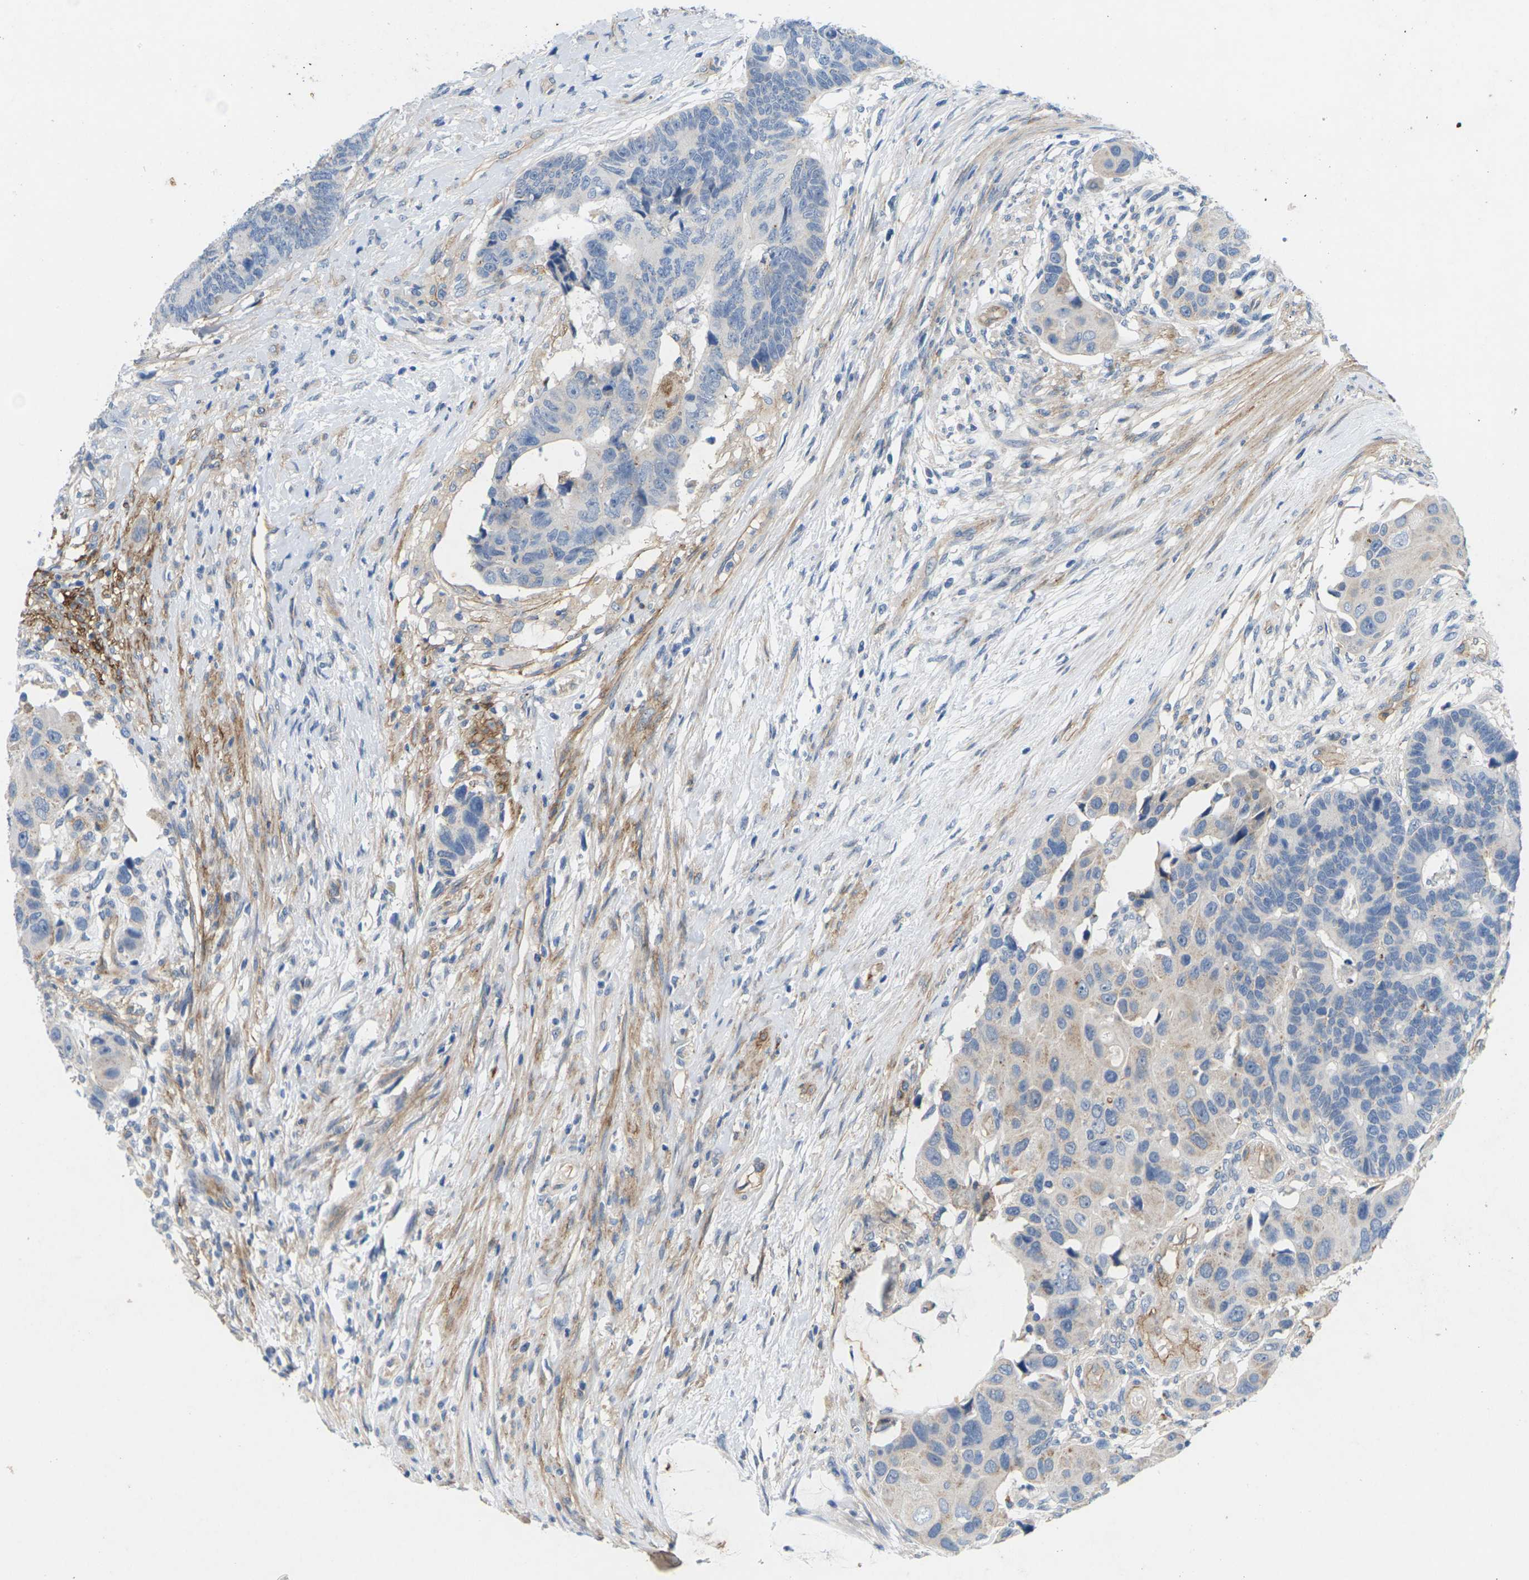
{"staining": {"intensity": "weak", "quantity": "25%-75%", "location": "cytoplasmic/membranous"}, "tissue": "colorectal cancer", "cell_type": "Tumor cells", "image_type": "cancer", "snomed": [{"axis": "morphology", "description": "Adenocarcinoma, NOS"}, {"axis": "topography", "description": "Rectum"}], "caption": "Immunohistochemistry (DAB (3,3'-diaminobenzidine)) staining of colorectal cancer shows weak cytoplasmic/membranous protein staining in about 25%-75% of tumor cells.", "gene": "ITGA5", "patient": {"sex": "male", "age": 51}}